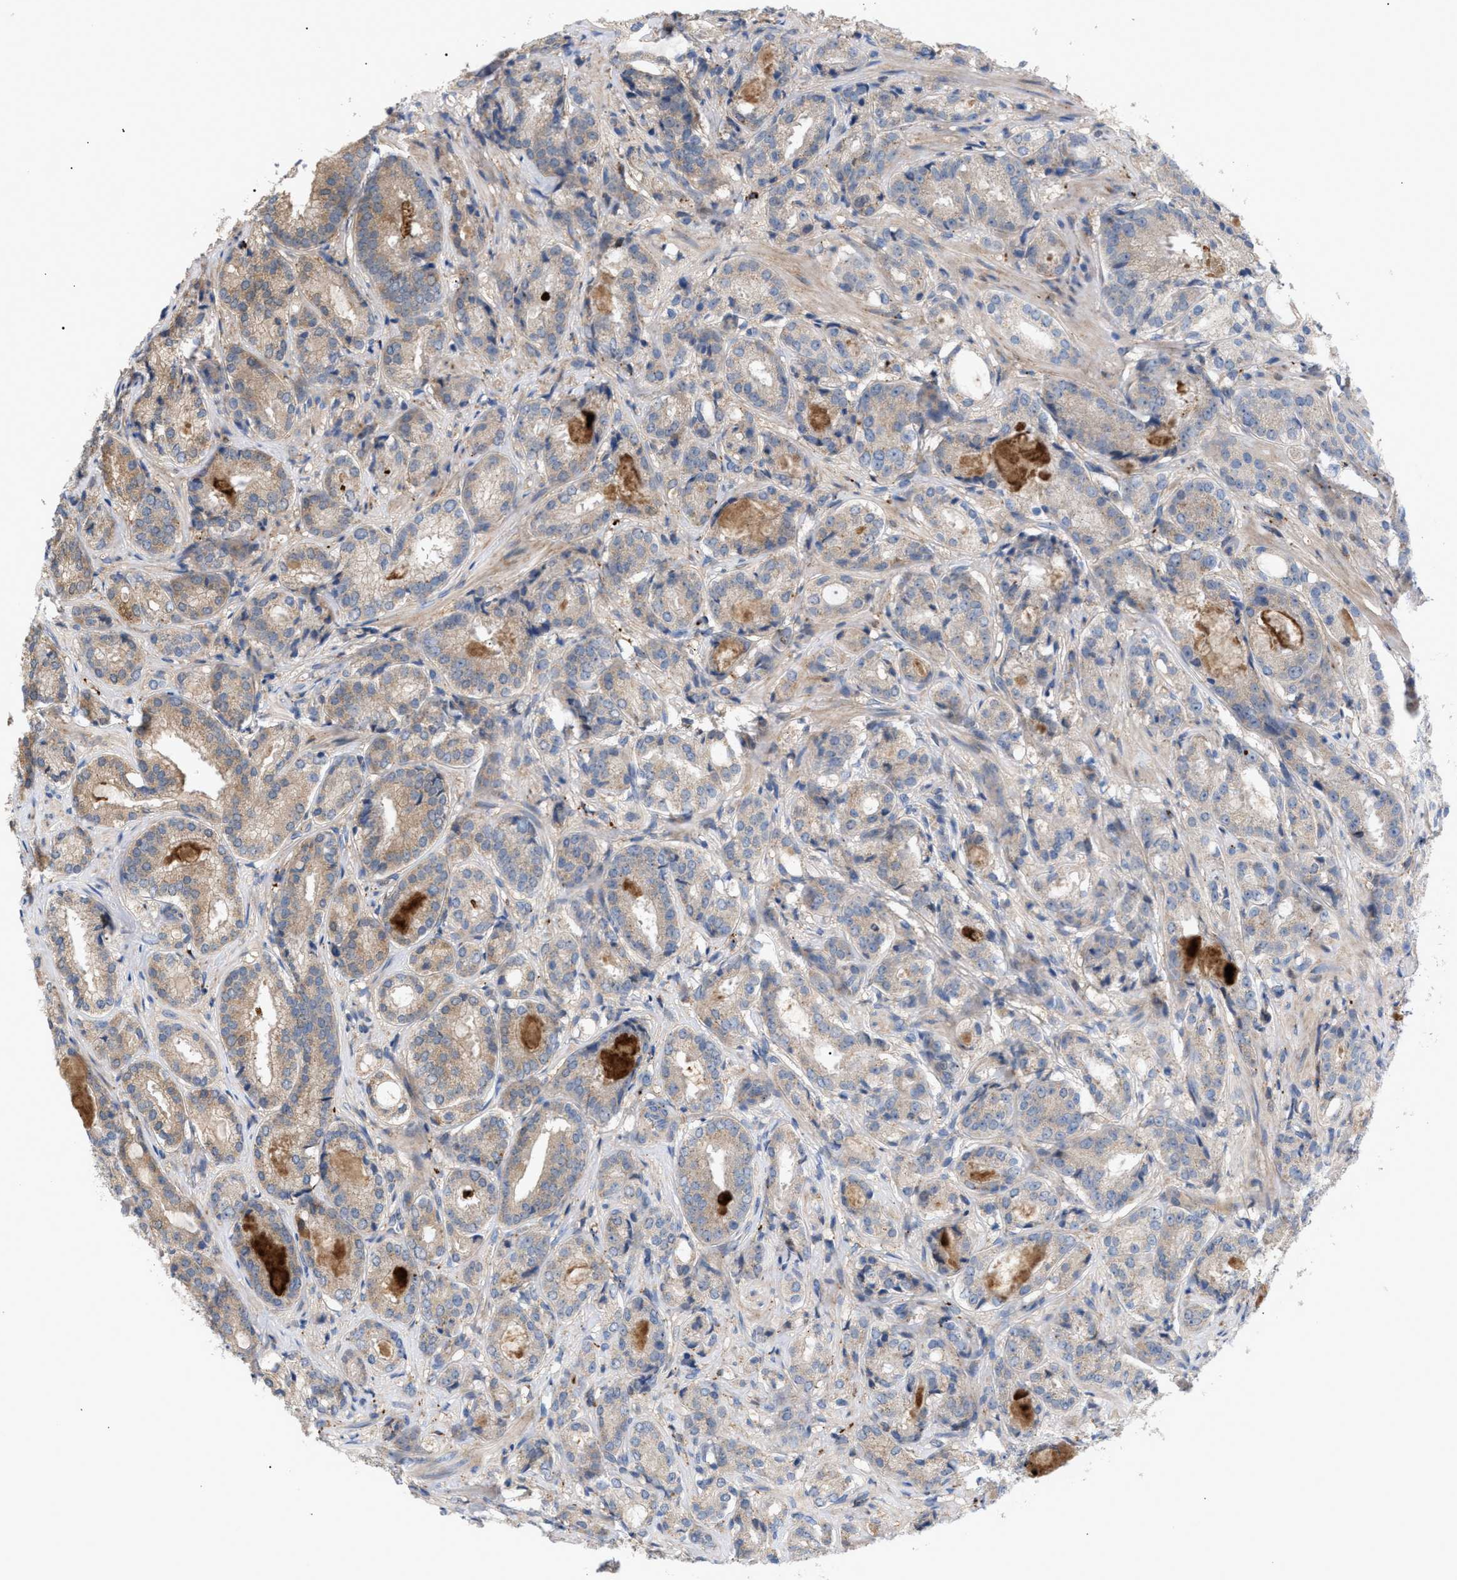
{"staining": {"intensity": "weak", "quantity": "25%-75%", "location": "cytoplasmic/membranous"}, "tissue": "prostate cancer", "cell_type": "Tumor cells", "image_type": "cancer", "snomed": [{"axis": "morphology", "description": "Adenocarcinoma, Low grade"}, {"axis": "topography", "description": "Prostate"}], "caption": "Prostate cancer stained with DAB immunohistochemistry reveals low levels of weak cytoplasmic/membranous staining in approximately 25%-75% of tumor cells. (IHC, brightfield microscopy, high magnification).", "gene": "MBTD1", "patient": {"sex": "male", "age": 69}}